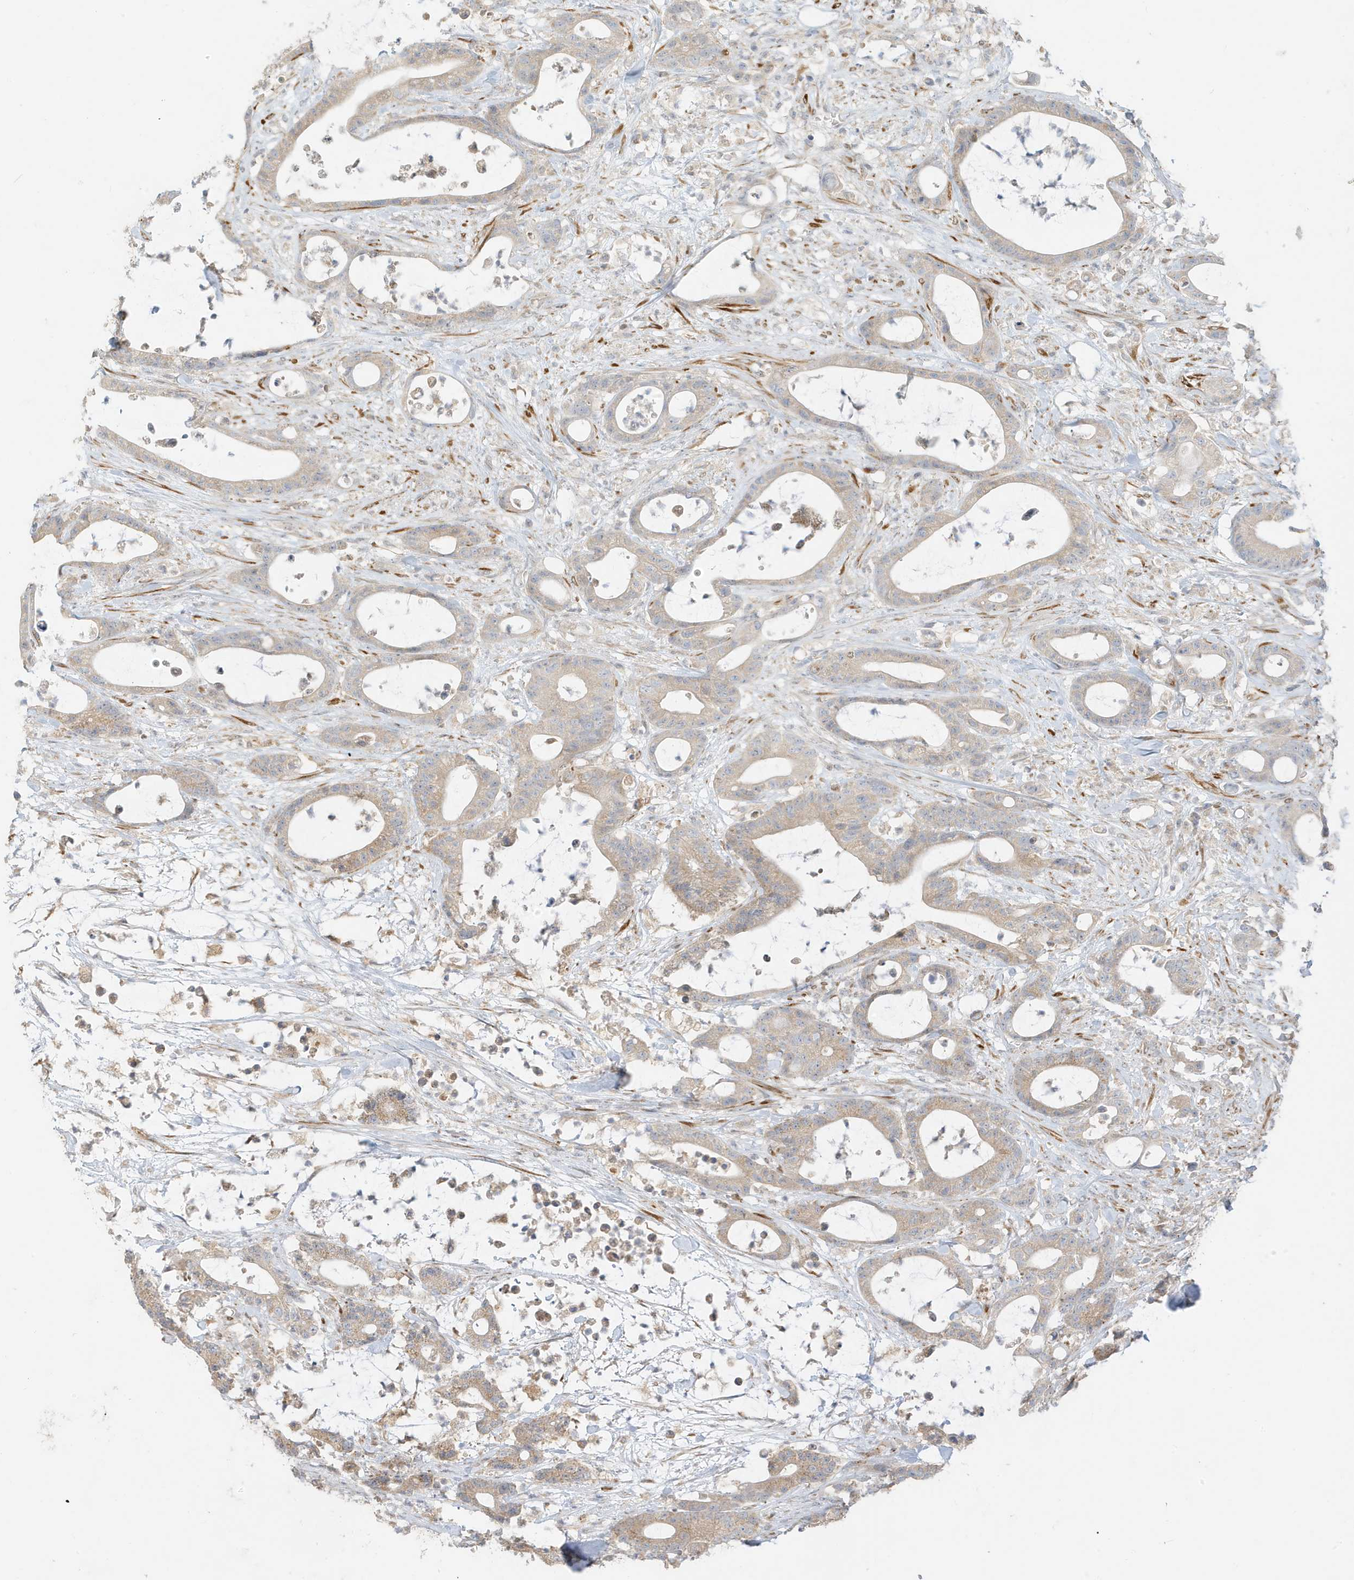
{"staining": {"intensity": "weak", "quantity": "25%-75%", "location": "cytoplasmic/membranous"}, "tissue": "colorectal cancer", "cell_type": "Tumor cells", "image_type": "cancer", "snomed": [{"axis": "morphology", "description": "Adenocarcinoma, NOS"}, {"axis": "topography", "description": "Colon"}], "caption": "IHC micrograph of human colorectal adenocarcinoma stained for a protein (brown), which shows low levels of weak cytoplasmic/membranous positivity in about 25%-75% of tumor cells.", "gene": "MCOLN1", "patient": {"sex": "female", "age": 84}}